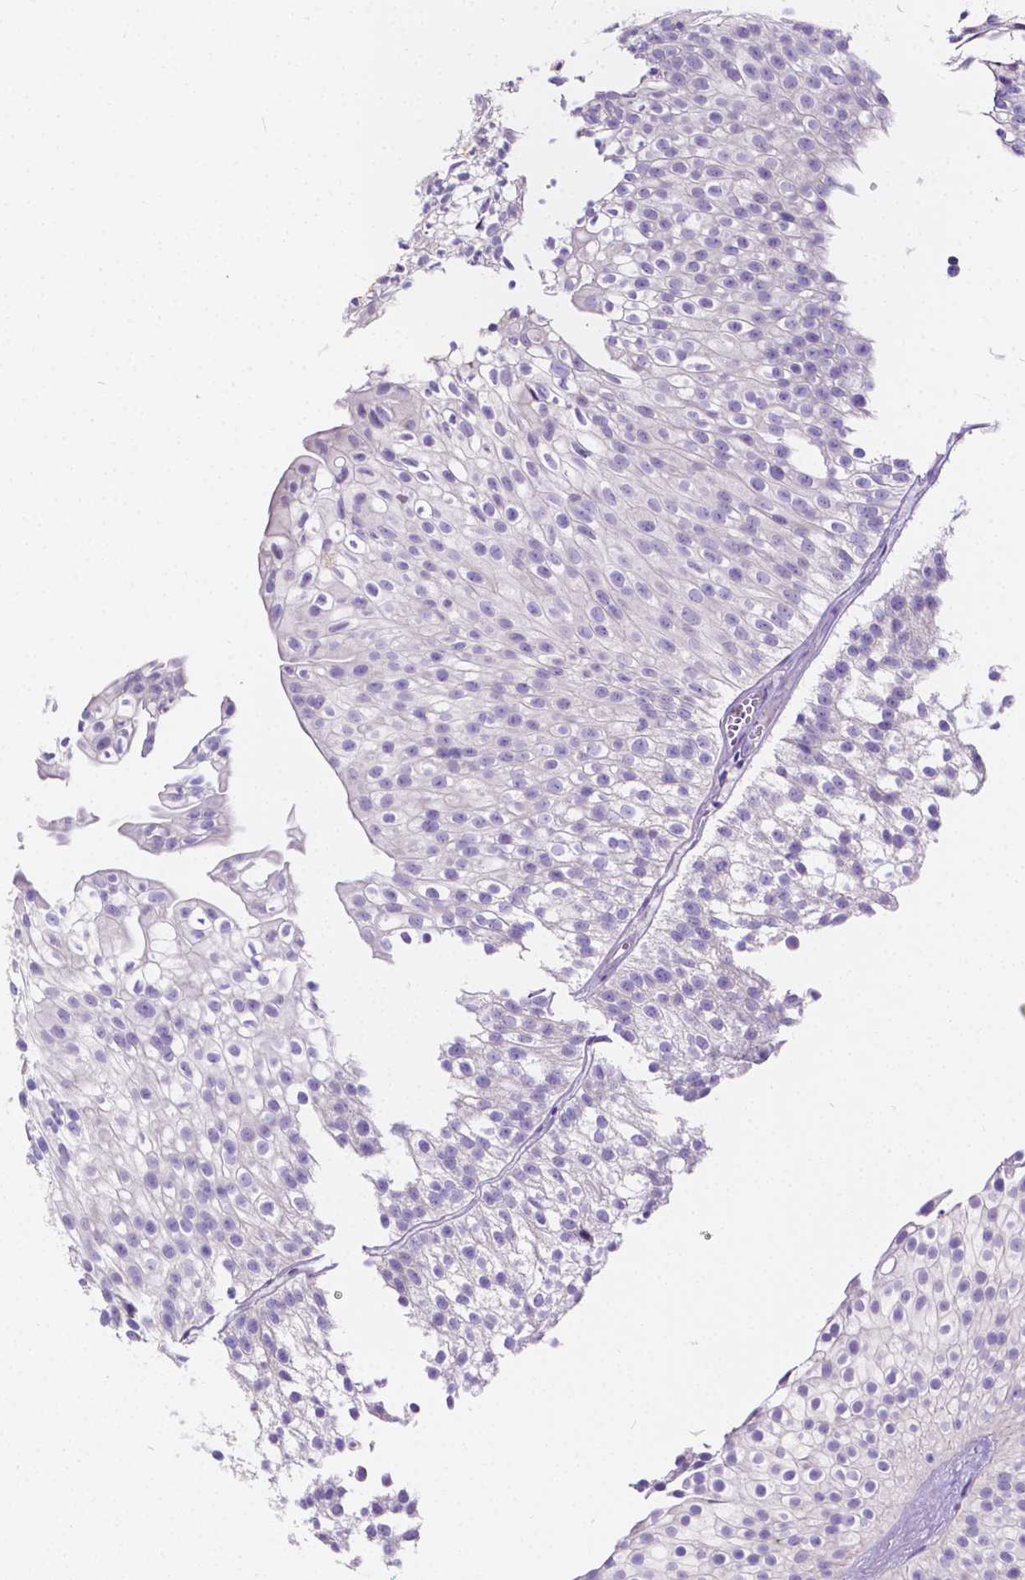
{"staining": {"intensity": "negative", "quantity": "none", "location": "none"}, "tissue": "urothelial cancer", "cell_type": "Tumor cells", "image_type": "cancer", "snomed": [{"axis": "morphology", "description": "Urothelial carcinoma, Low grade"}, {"axis": "topography", "description": "Urinary bladder"}], "caption": "This is an immunohistochemistry micrograph of human urothelial carcinoma (low-grade). There is no expression in tumor cells.", "gene": "CLSTN2", "patient": {"sex": "male", "age": 70}}